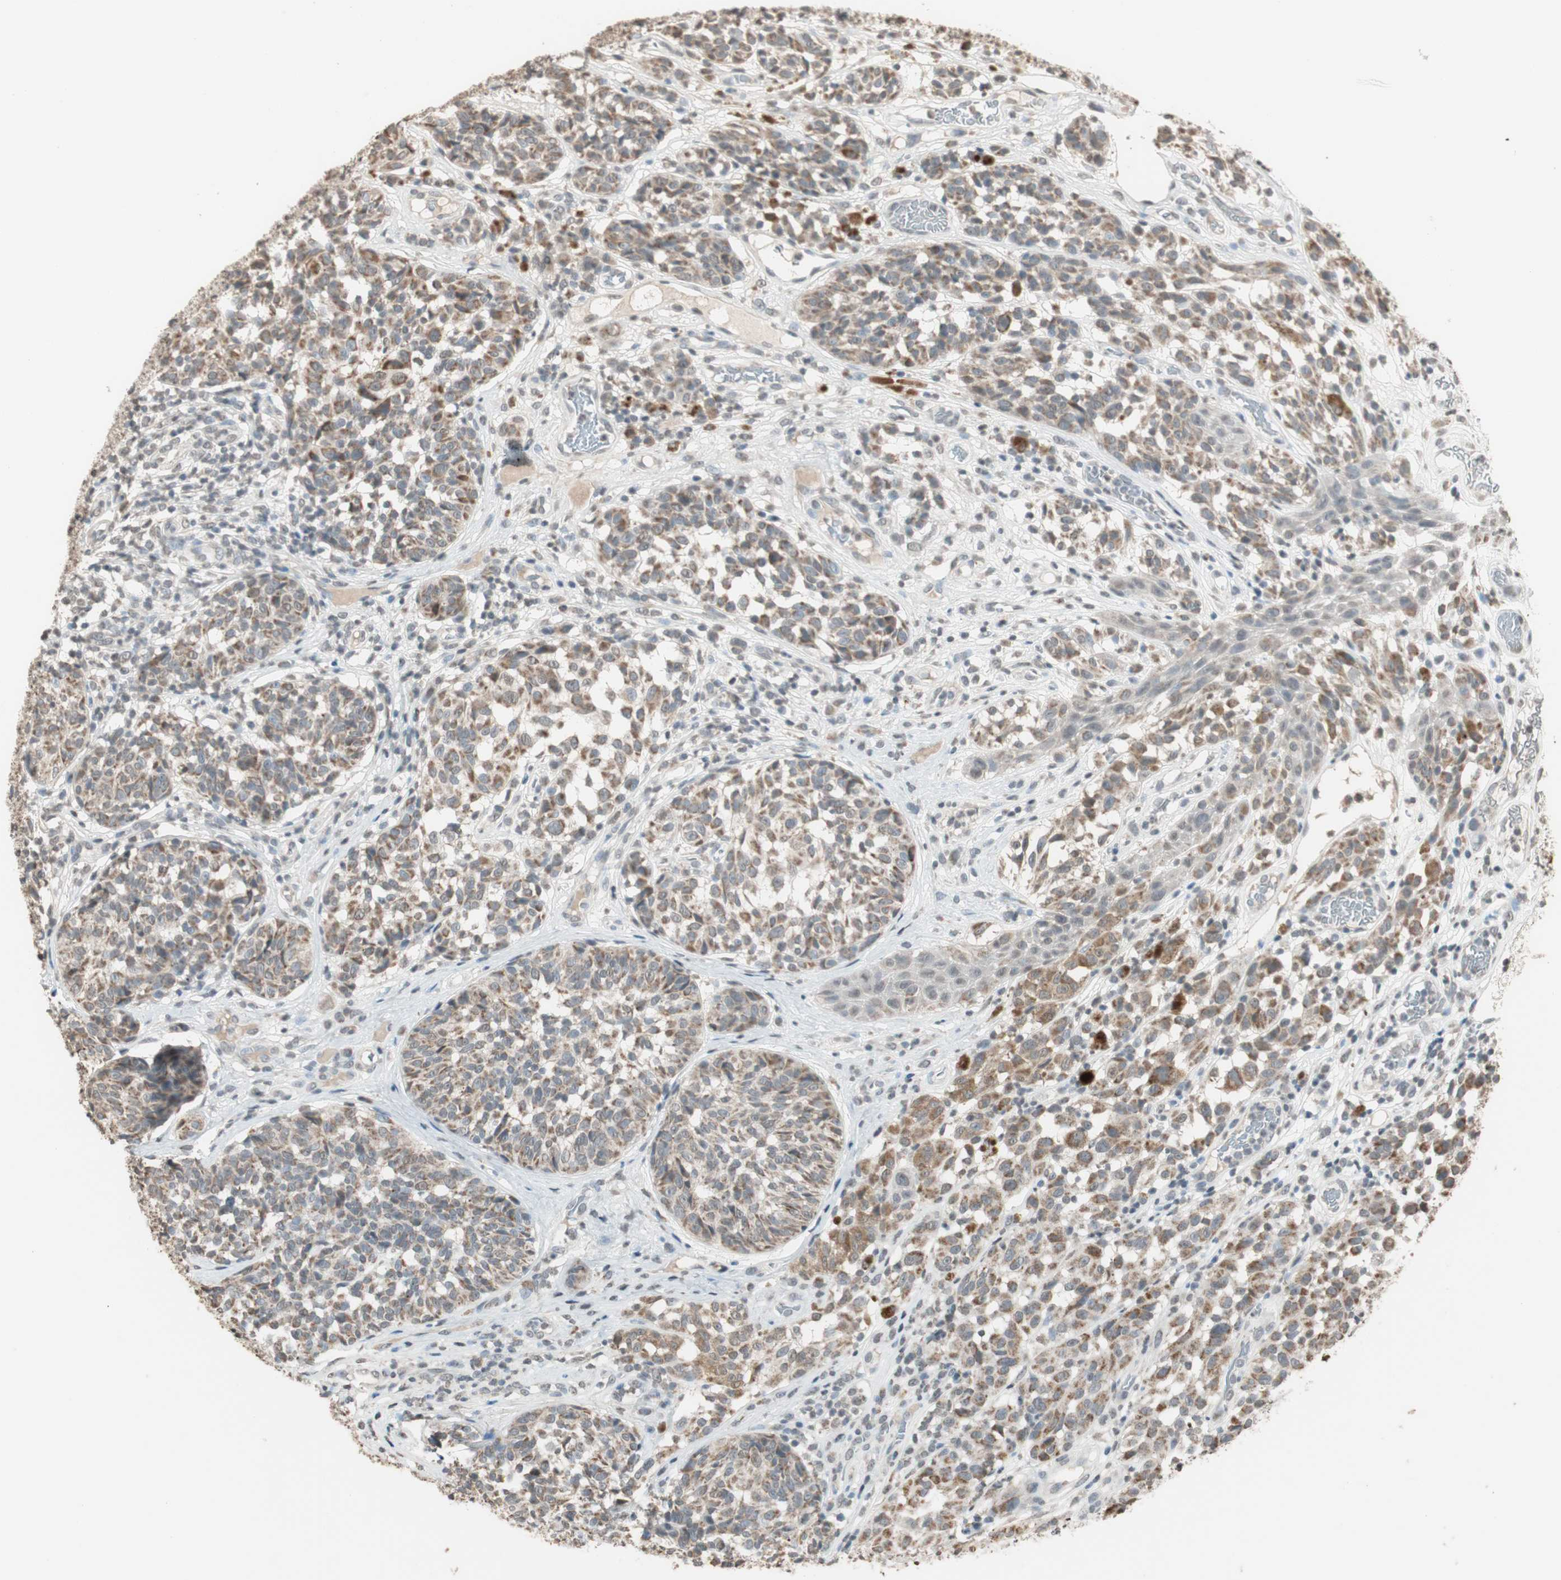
{"staining": {"intensity": "moderate", "quantity": ">75%", "location": "cytoplasmic/membranous"}, "tissue": "melanoma", "cell_type": "Tumor cells", "image_type": "cancer", "snomed": [{"axis": "morphology", "description": "Malignant melanoma, NOS"}, {"axis": "topography", "description": "Skin"}], "caption": "Immunohistochemical staining of human melanoma reveals medium levels of moderate cytoplasmic/membranous protein positivity in about >75% of tumor cells.", "gene": "PRELID1", "patient": {"sex": "female", "age": 46}}